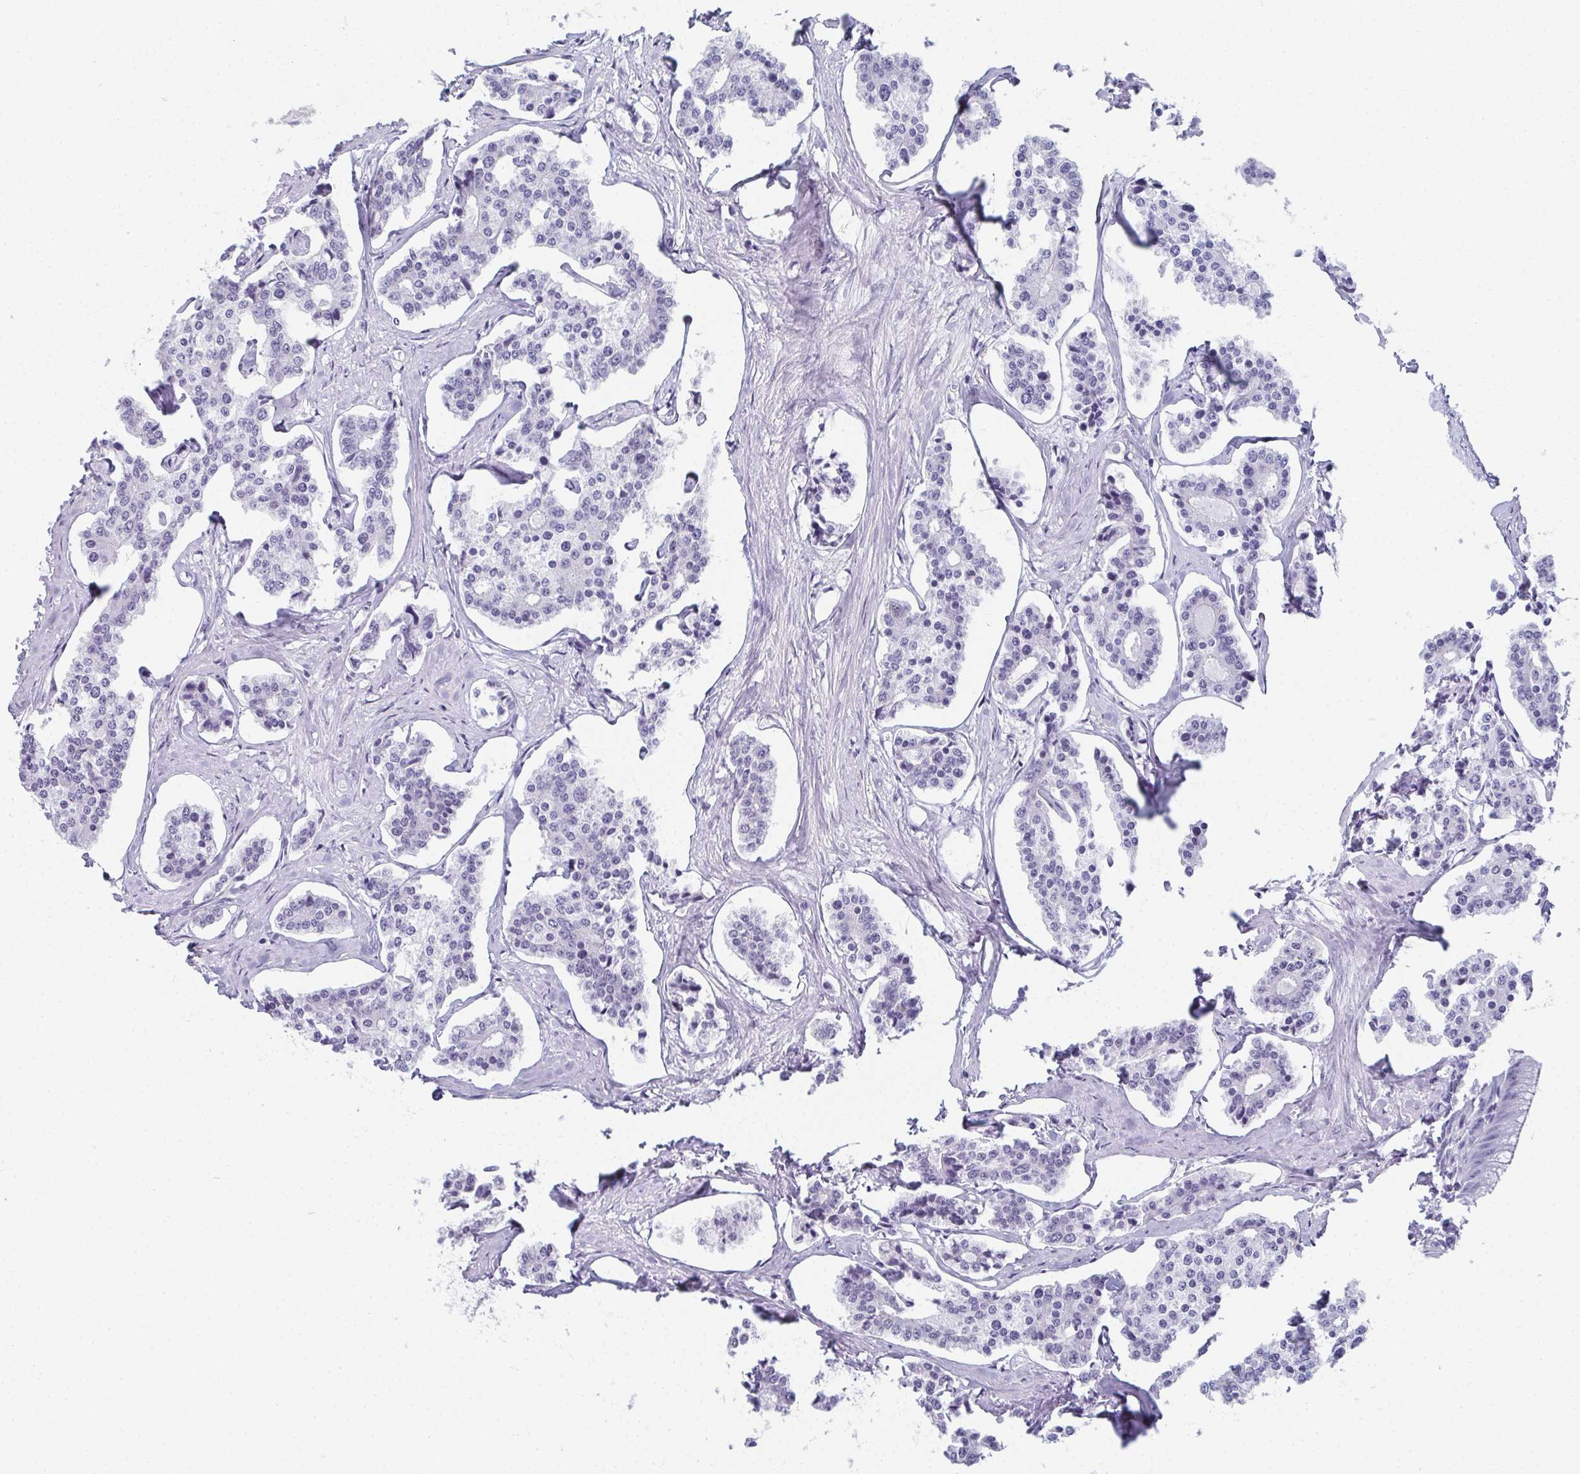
{"staining": {"intensity": "negative", "quantity": "none", "location": "none"}, "tissue": "carcinoid", "cell_type": "Tumor cells", "image_type": "cancer", "snomed": [{"axis": "morphology", "description": "Carcinoid, malignant, NOS"}, {"axis": "topography", "description": "Small intestine"}], "caption": "Carcinoid was stained to show a protein in brown. There is no significant expression in tumor cells. (DAB IHC with hematoxylin counter stain).", "gene": "PYCR3", "patient": {"sex": "female", "age": 65}}